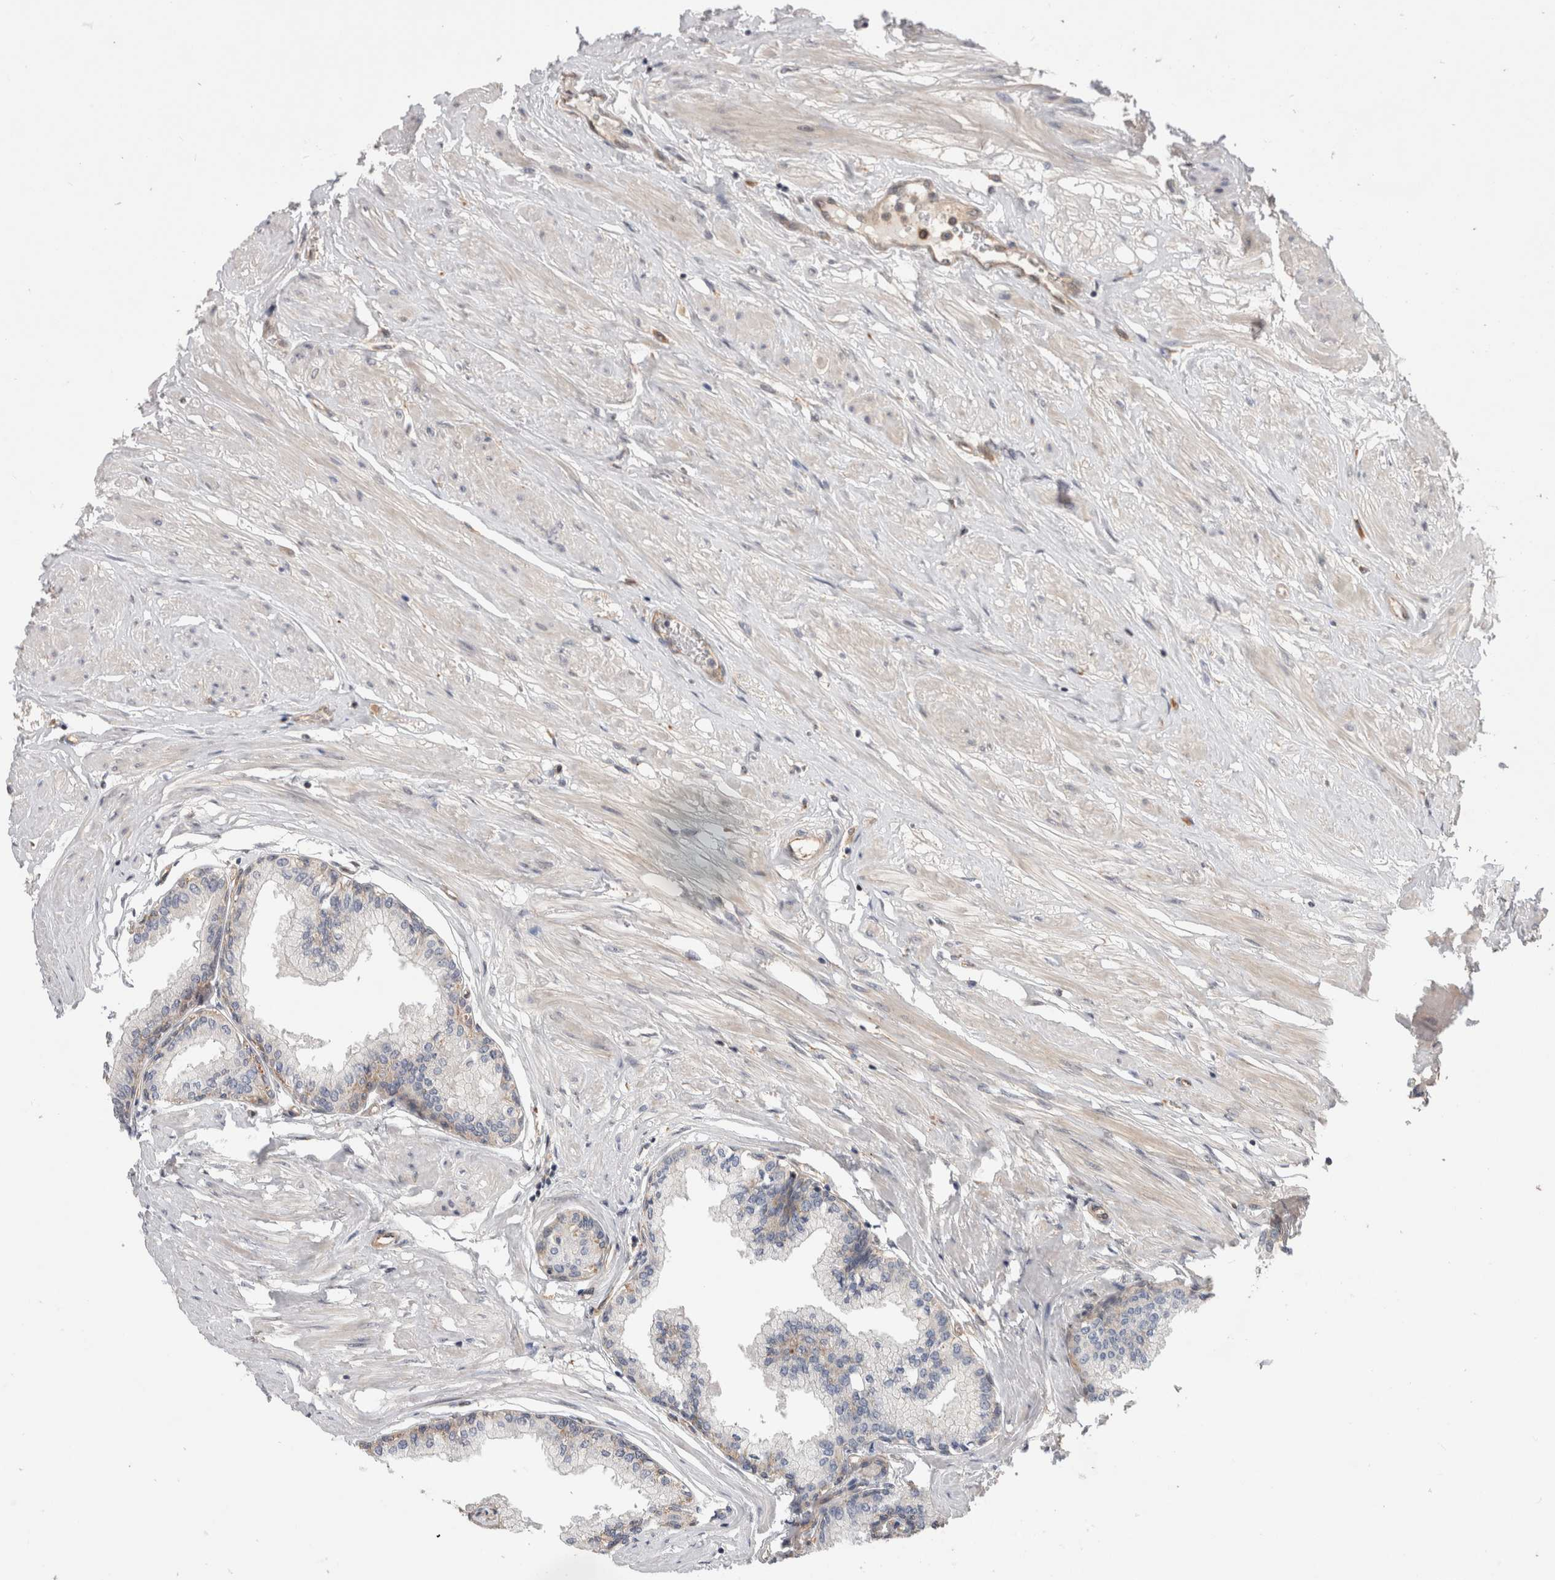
{"staining": {"intensity": "negative", "quantity": "none", "location": "none"}, "tissue": "seminal vesicle", "cell_type": "Glandular cells", "image_type": "normal", "snomed": [{"axis": "morphology", "description": "Normal tissue, NOS"}, {"axis": "topography", "description": "Prostate"}, {"axis": "topography", "description": "Seminal veicle"}], "caption": "This is an immunohistochemistry (IHC) histopathology image of benign seminal vesicle. There is no positivity in glandular cells.", "gene": "BNIP2", "patient": {"sex": "male", "age": 60}}